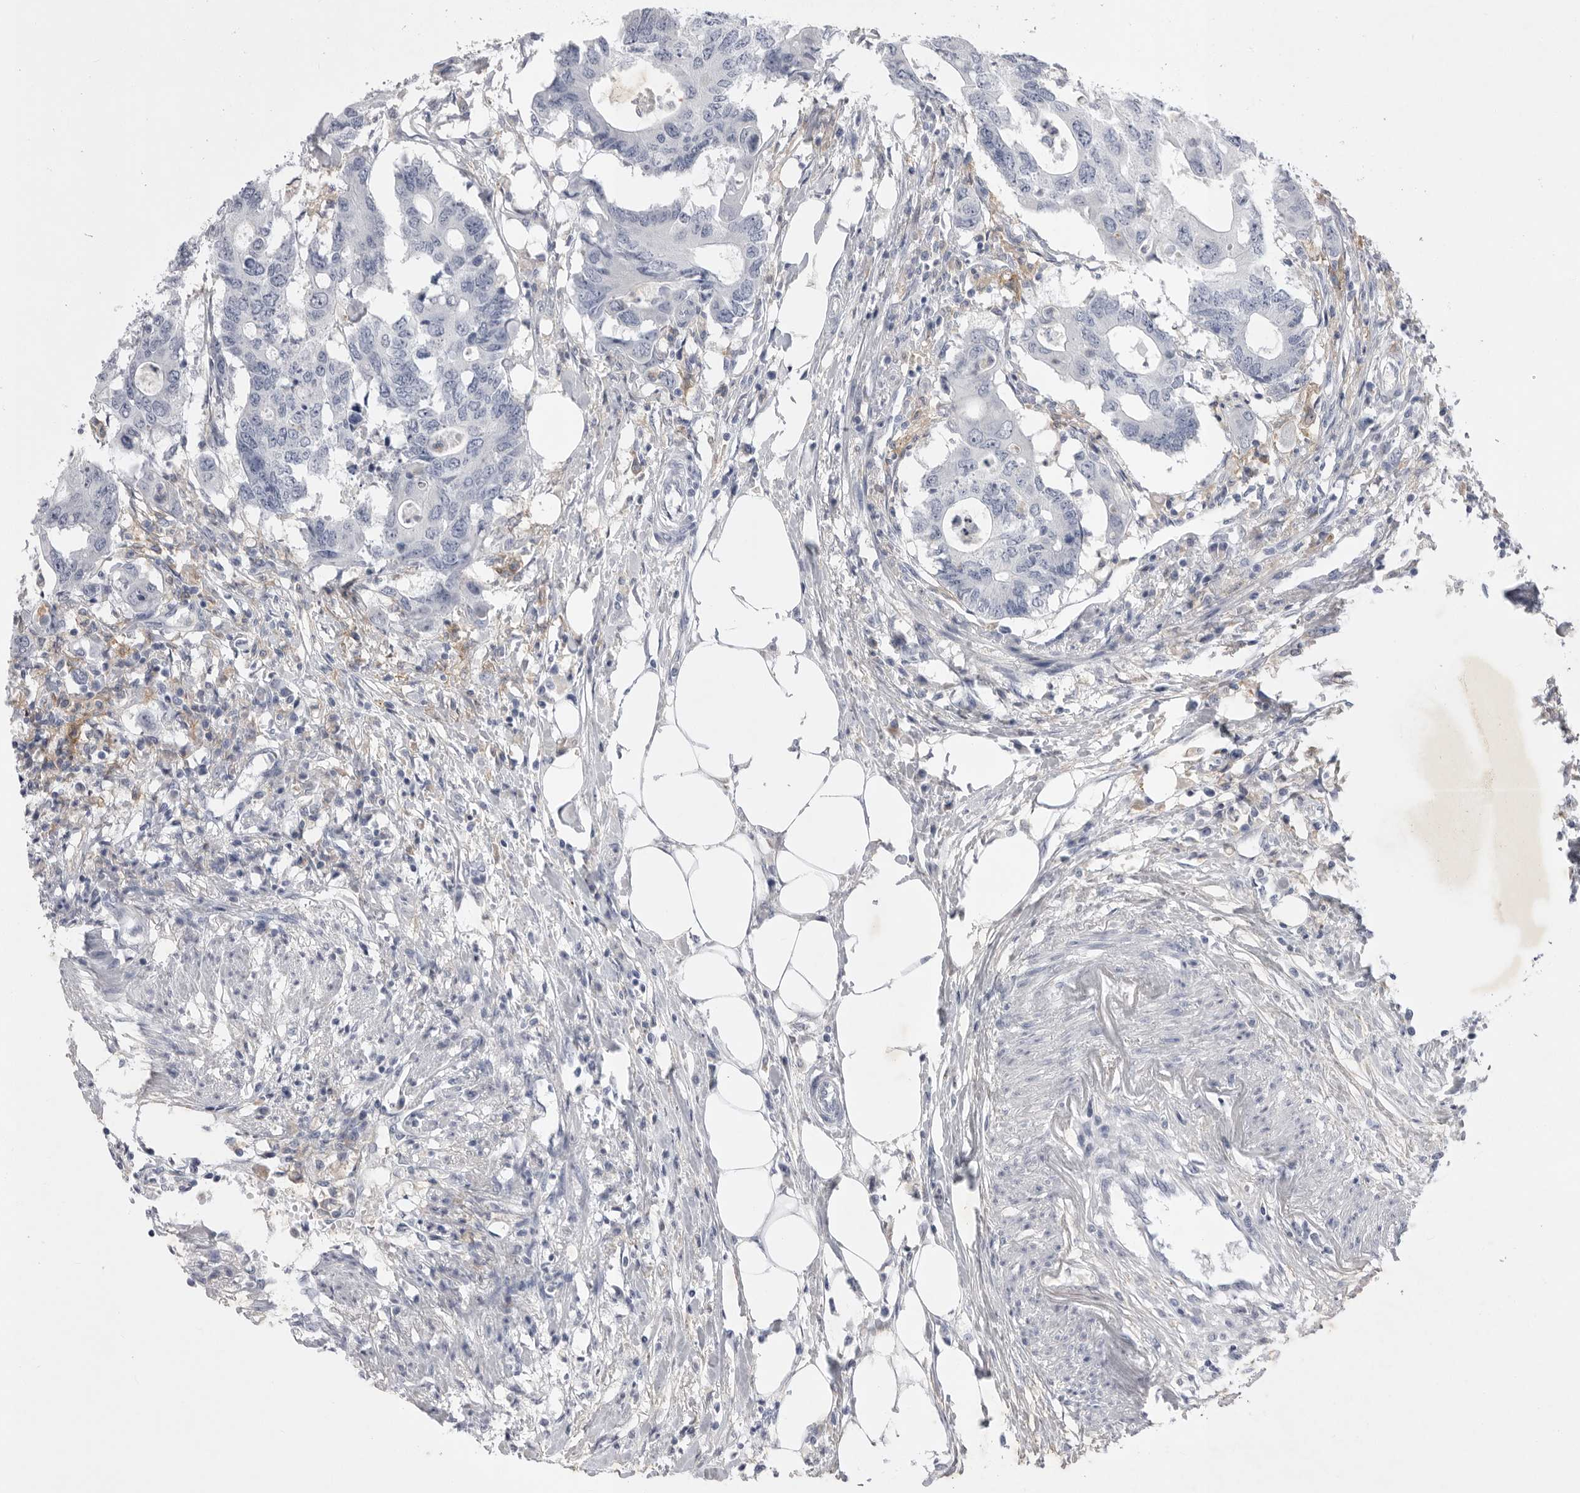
{"staining": {"intensity": "negative", "quantity": "none", "location": "none"}, "tissue": "colorectal cancer", "cell_type": "Tumor cells", "image_type": "cancer", "snomed": [{"axis": "morphology", "description": "Adenocarcinoma, NOS"}, {"axis": "topography", "description": "Colon"}], "caption": "An immunohistochemistry image of colorectal adenocarcinoma is shown. There is no staining in tumor cells of colorectal adenocarcinoma. Brightfield microscopy of immunohistochemistry (IHC) stained with DAB (3,3'-diaminobenzidine) (brown) and hematoxylin (blue), captured at high magnification.", "gene": "SIGLEC10", "patient": {"sex": "male", "age": 71}}